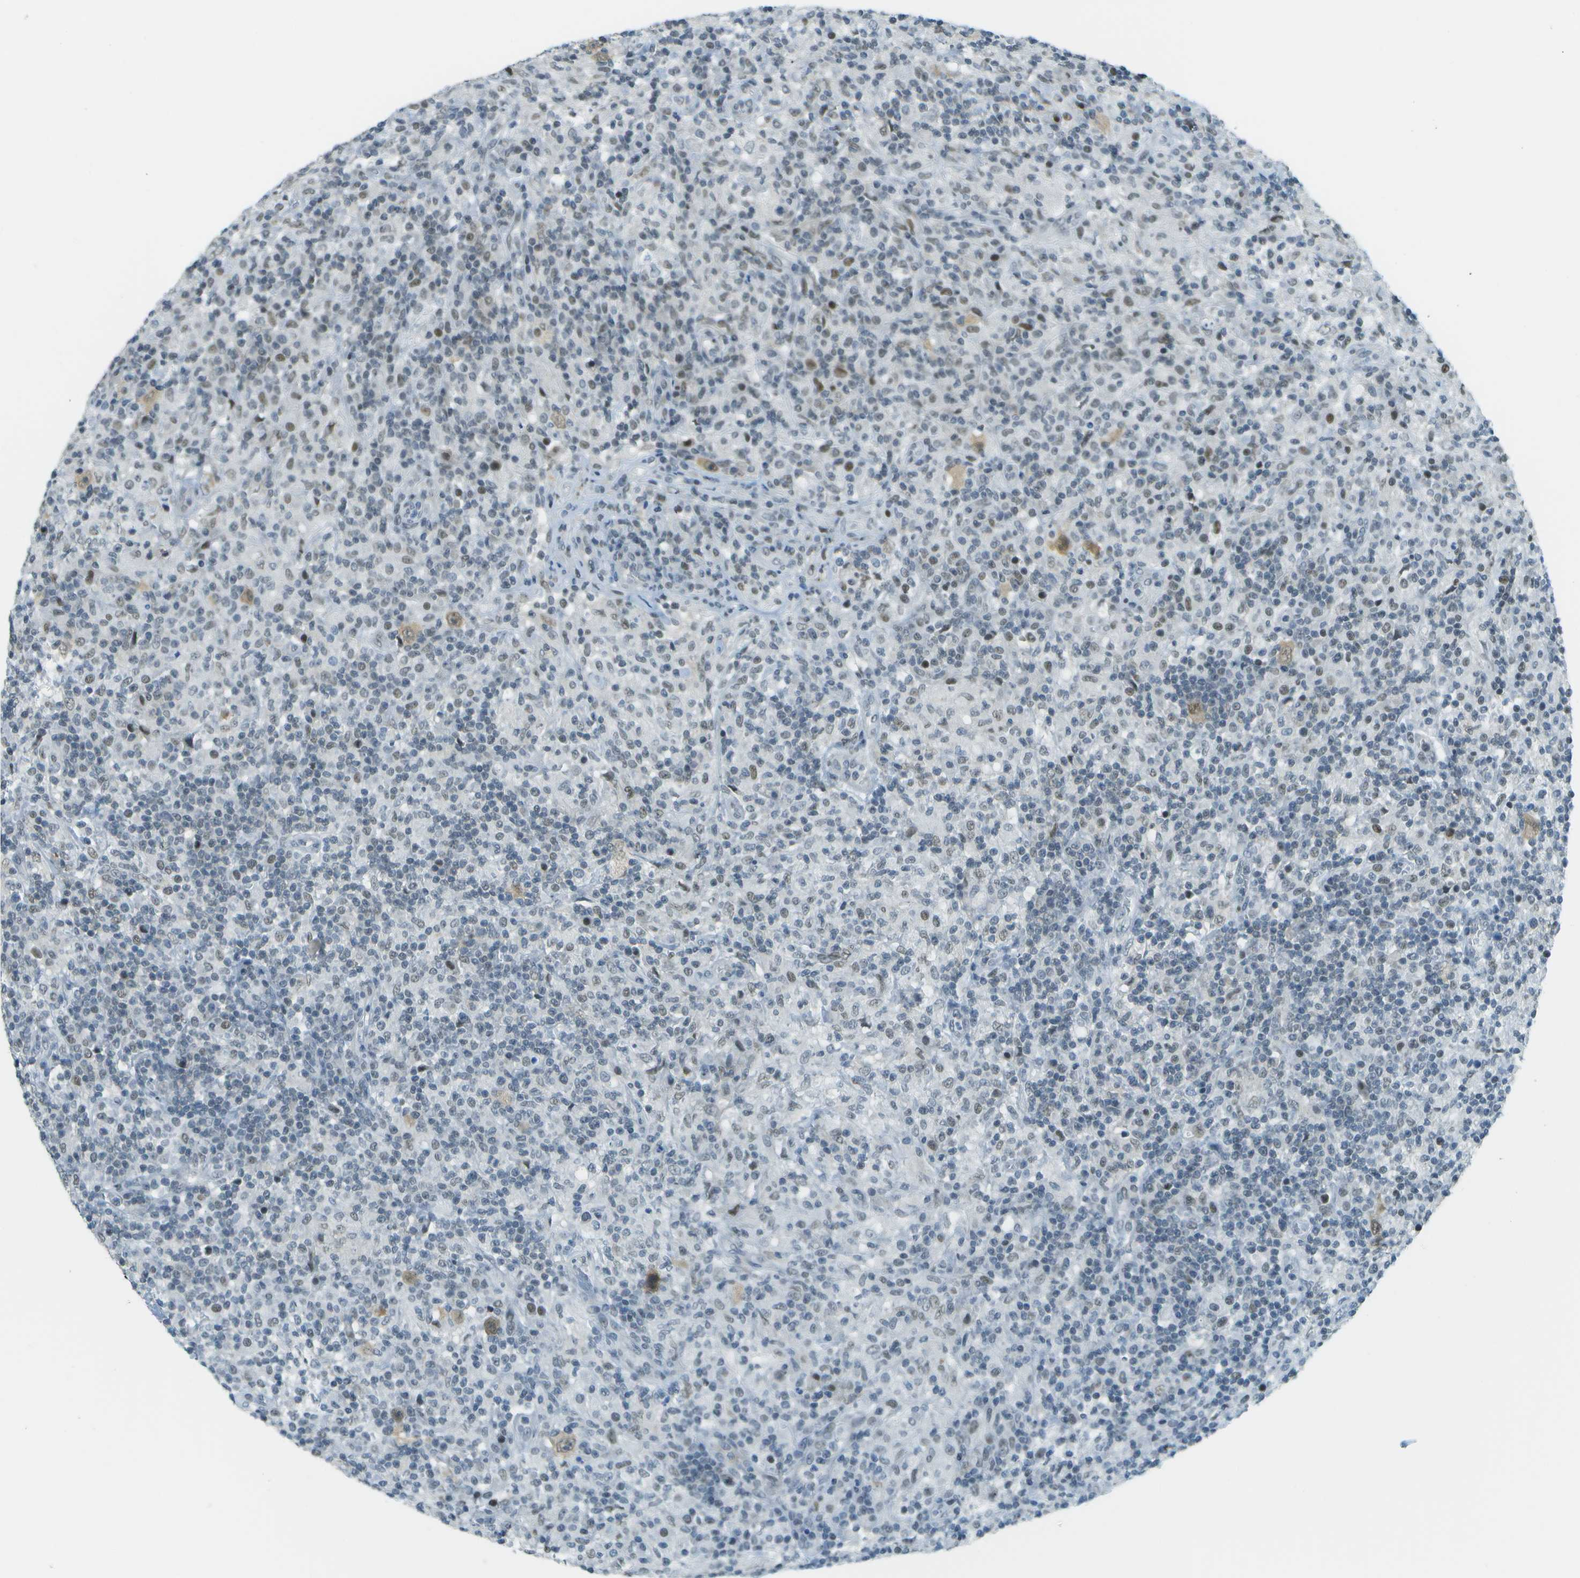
{"staining": {"intensity": "weak", "quantity": "25%-75%", "location": "cytoplasmic/membranous,nuclear"}, "tissue": "lymphoma", "cell_type": "Tumor cells", "image_type": "cancer", "snomed": [{"axis": "morphology", "description": "Hodgkin's disease, NOS"}, {"axis": "topography", "description": "Lymph node"}], "caption": "Immunohistochemical staining of human Hodgkin's disease shows weak cytoplasmic/membranous and nuclear protein staining in about 25%-75% of tumor cells.", "gene": "NEK11", "patient": {"sex": "male", "age": 70}}